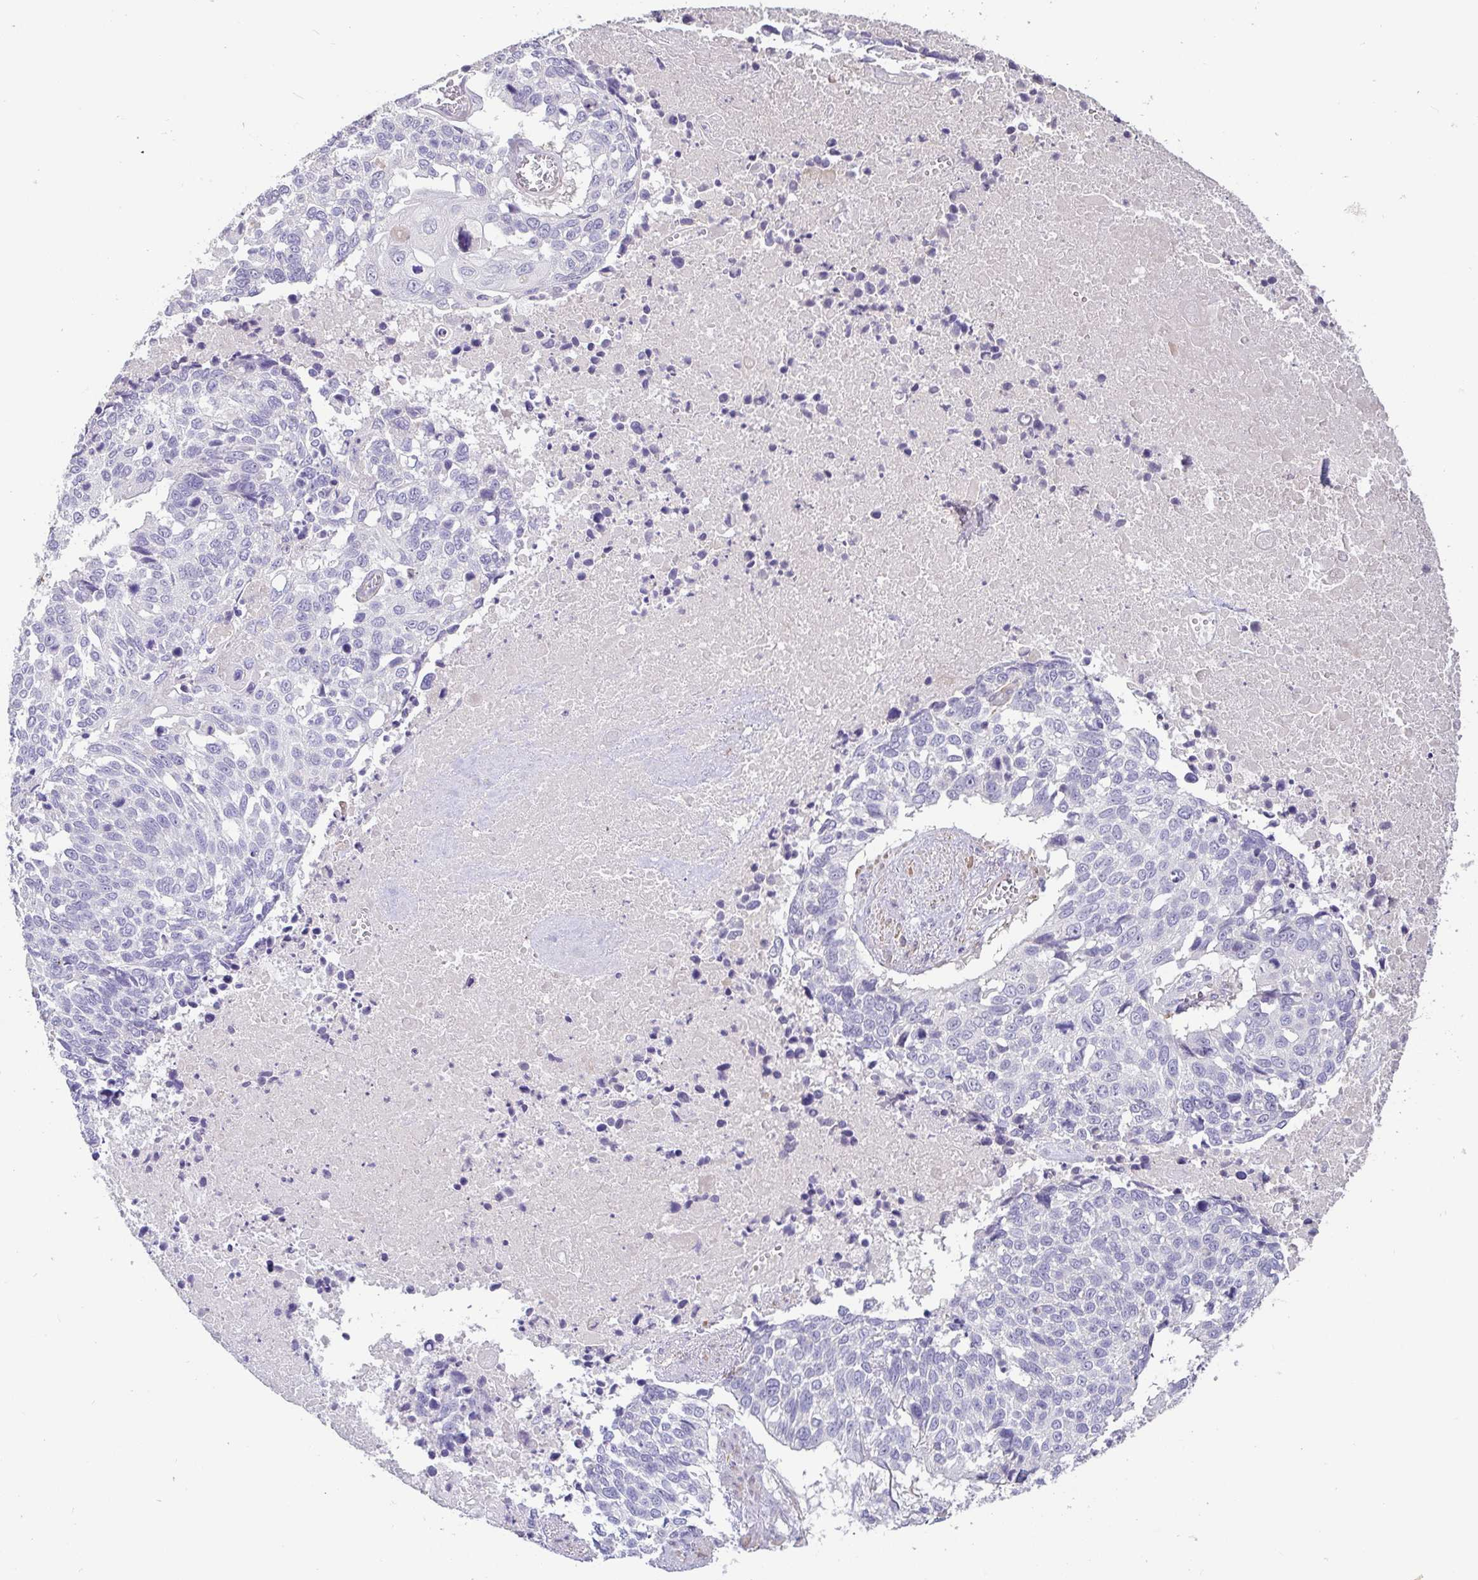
{"staining": {"intensity": "negative", "quantity": "none", "location": "none"}, "tissue": "lung cancer", "cell_type": "Tumor cells", "image_type": "cancer", "snomed": [{"axis": "morphology", "description": "Squamous cell carcinoma, NOS"}, {"axis": "topography", "description": "Lung"}], "caption": "DAB immunohistochemical staining of human lung cancer demonstrates no significant expression in tumor cells. (Brightfield microscopy of DAB immunohistochemistry (IHC) at high magnification).", "gene": "PYGM", "patient": {"sex": "male", "age": 62}}